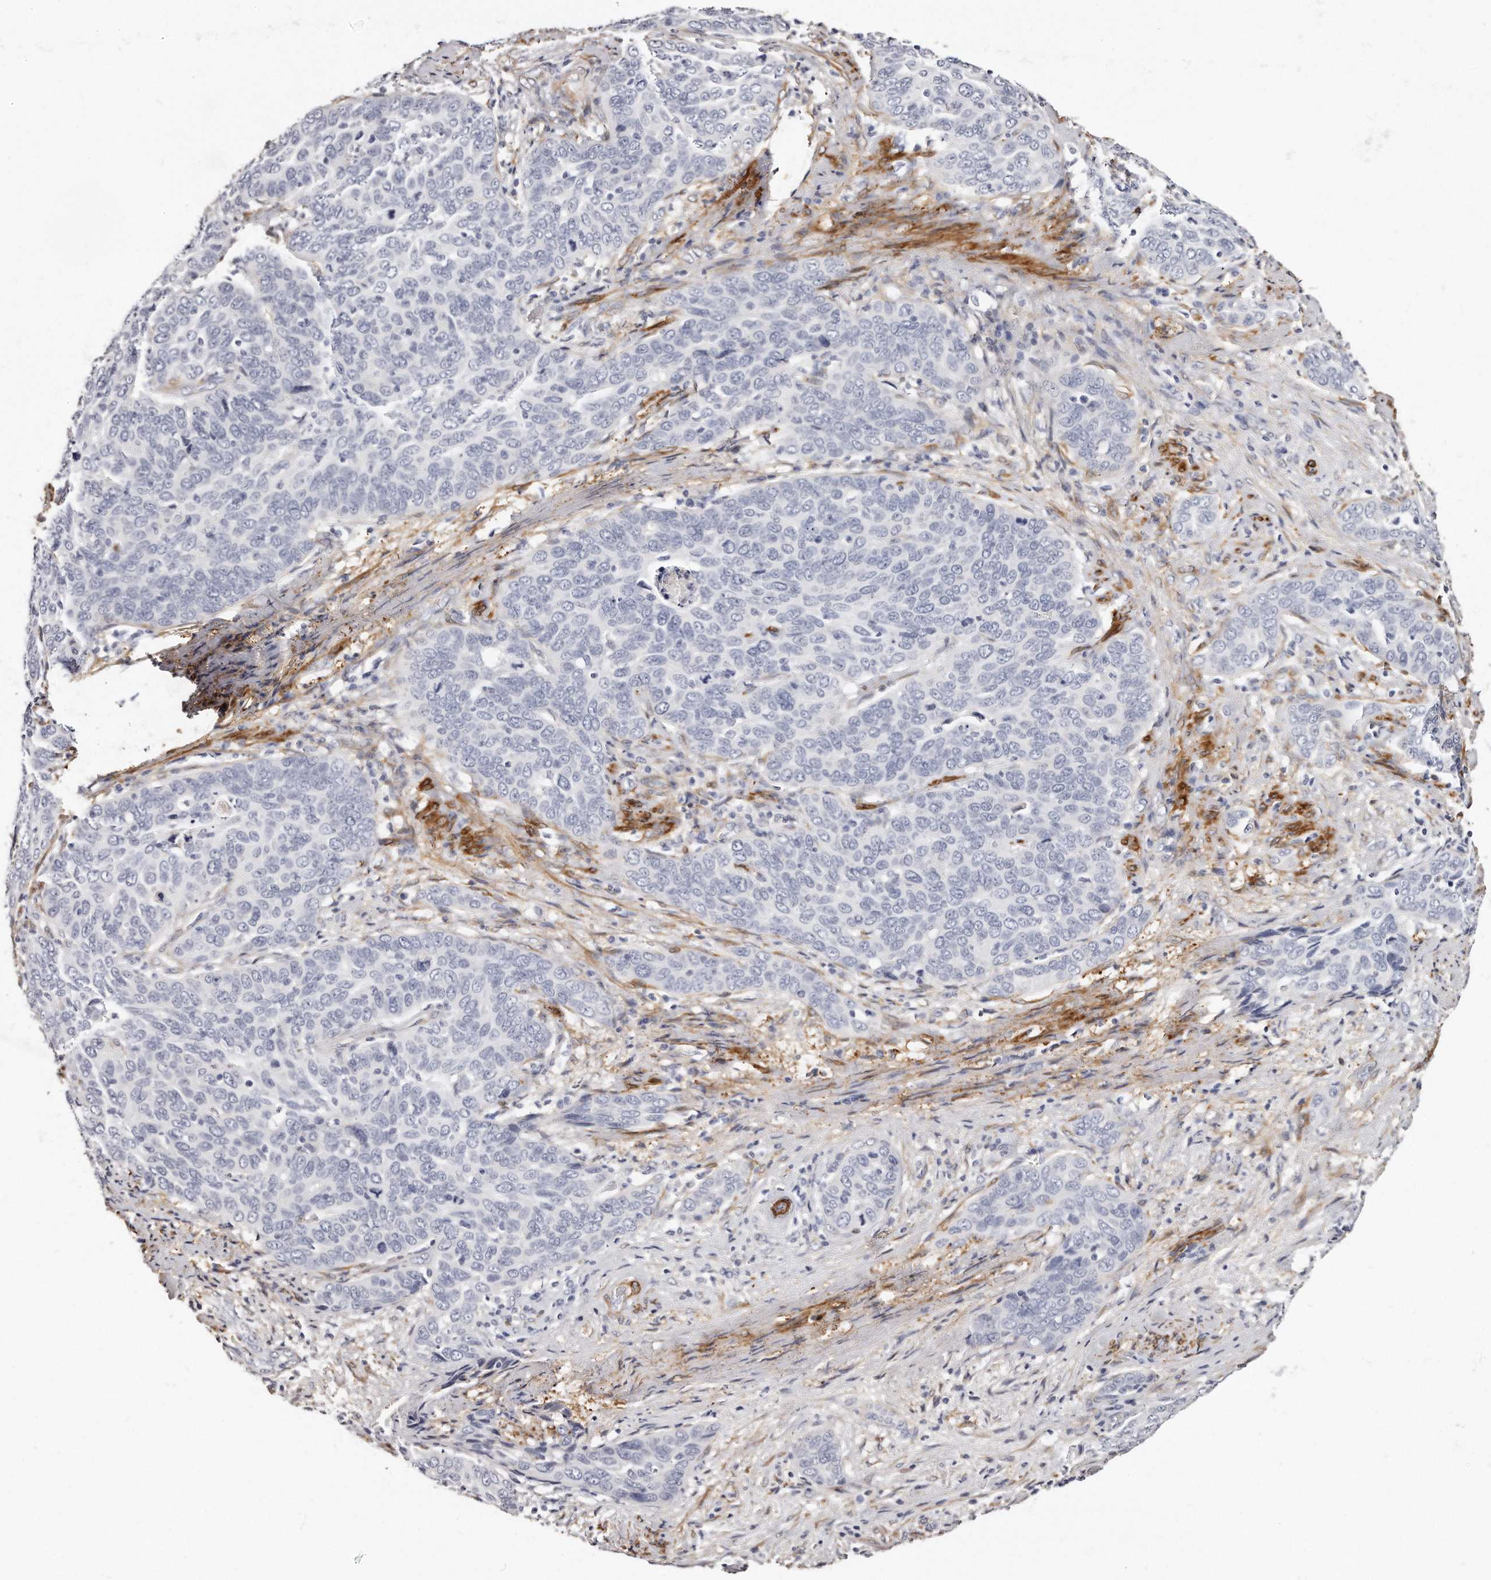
{"staining": {"intensity": "negative", "quantity": "none", "location": "none"}, "tissue": "cervical cancer", "cell_type": "Tumor cells", "image_type": "cancer", "snomed": [{"axis": "morphology", "description": "Squamous cell carcinoma, NOS"}, {"axis": "topography", "description": "Cervix"}], "caption": "This is an IHC histopathology image of human cervical cancer. There is no positivity in tumor cells.", "gene": "LMOD1", "patient": {"sex": "female", "age": 60}}